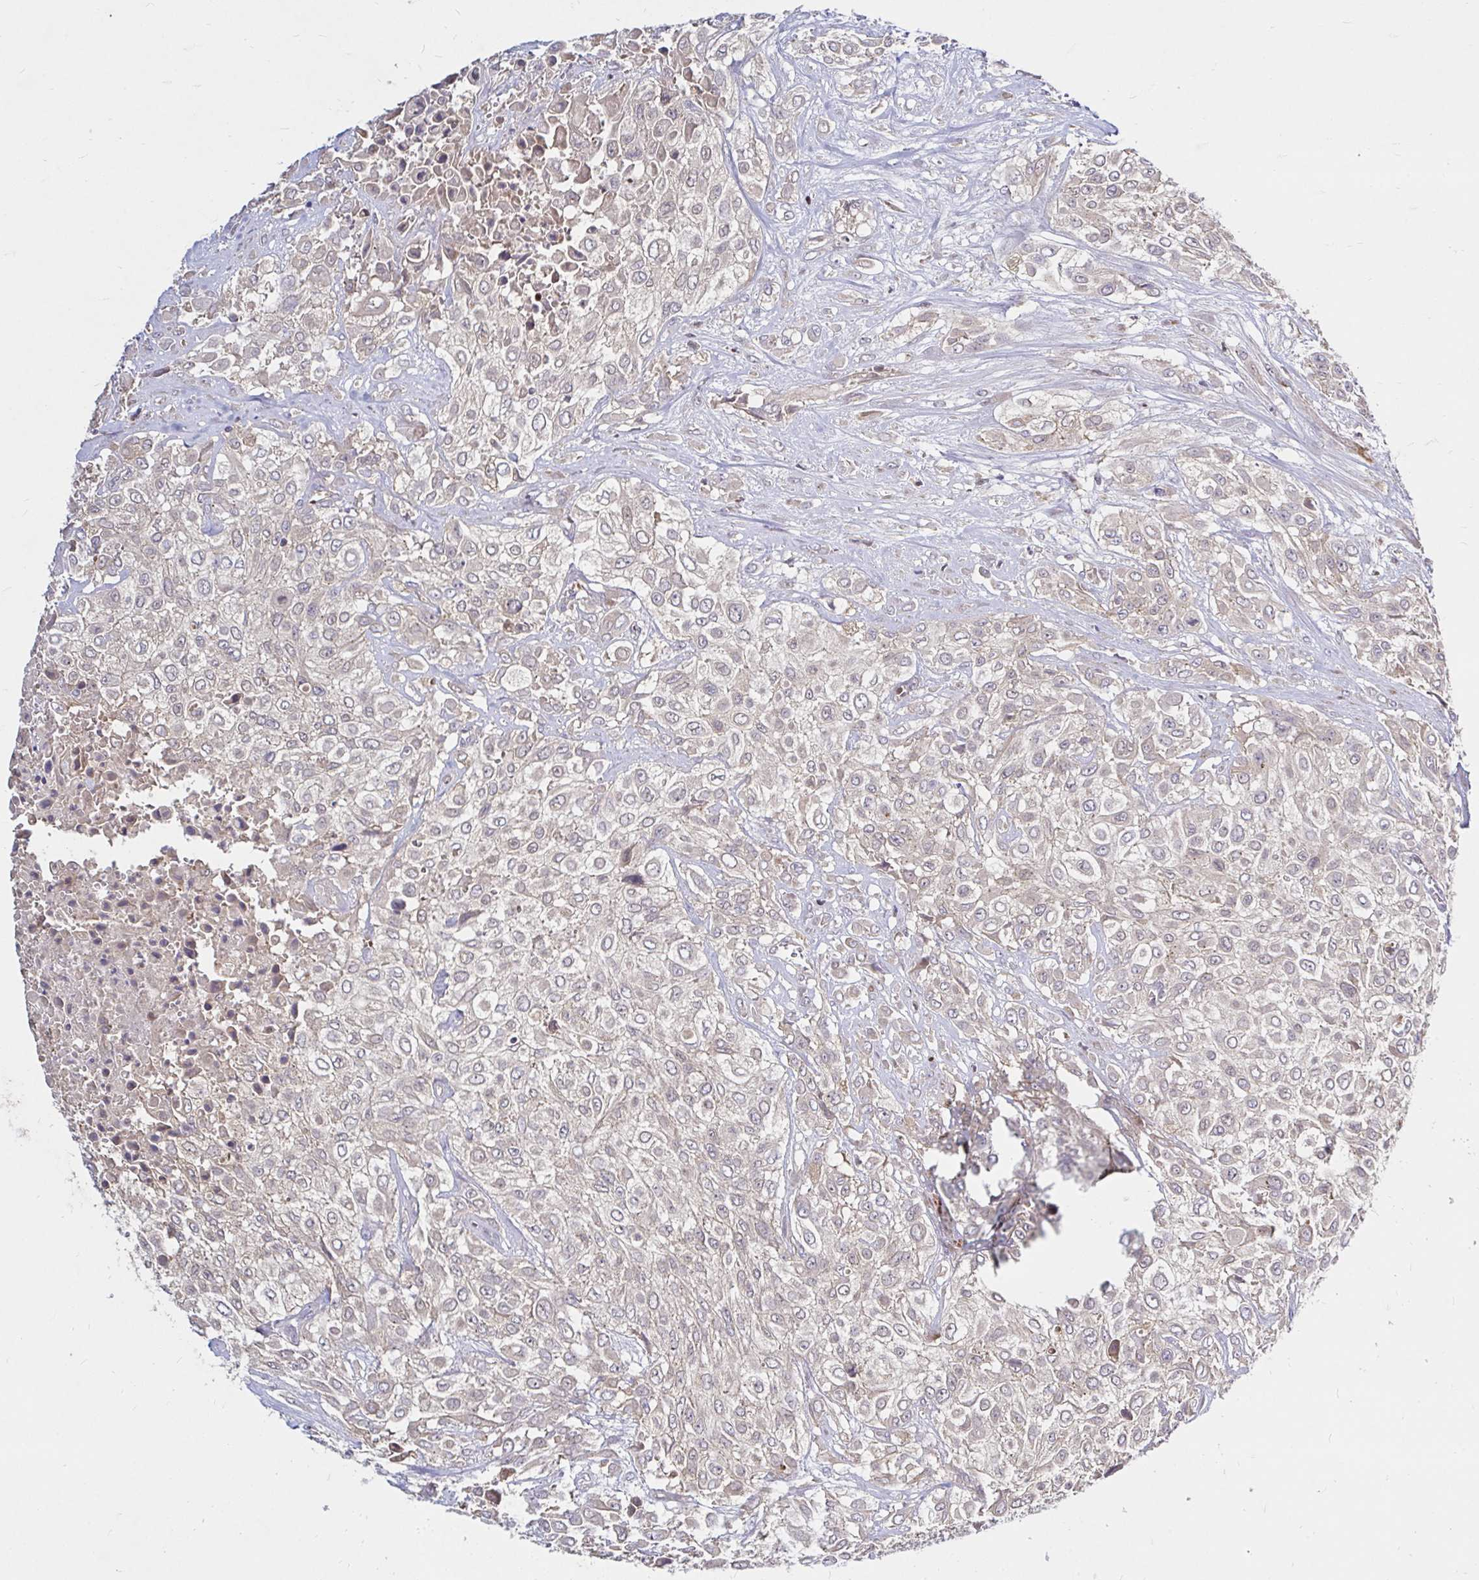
{"staining": {"intensity": "weak", "quantity": "25%-75%", "location": "cytoplasmic/membranous"}, "tissue": "urothelial cancer", "cell_type": "Tumor cells", "image_type": "cancer", "snomed": [{"axis": "morphology", "description": "Urothelial carcinoma, High grade"}, {"axis": "topography", "description": "Urinary bladder"}], "caption": "Human urothelial cancer stained for a protein (brown) exhibits weak cytoplasmic/membranous positive positivity in about 25%-75% of tumor cells.", "gene": "ARHGEF37", "patient": {"sex": "male", "age": 57}}